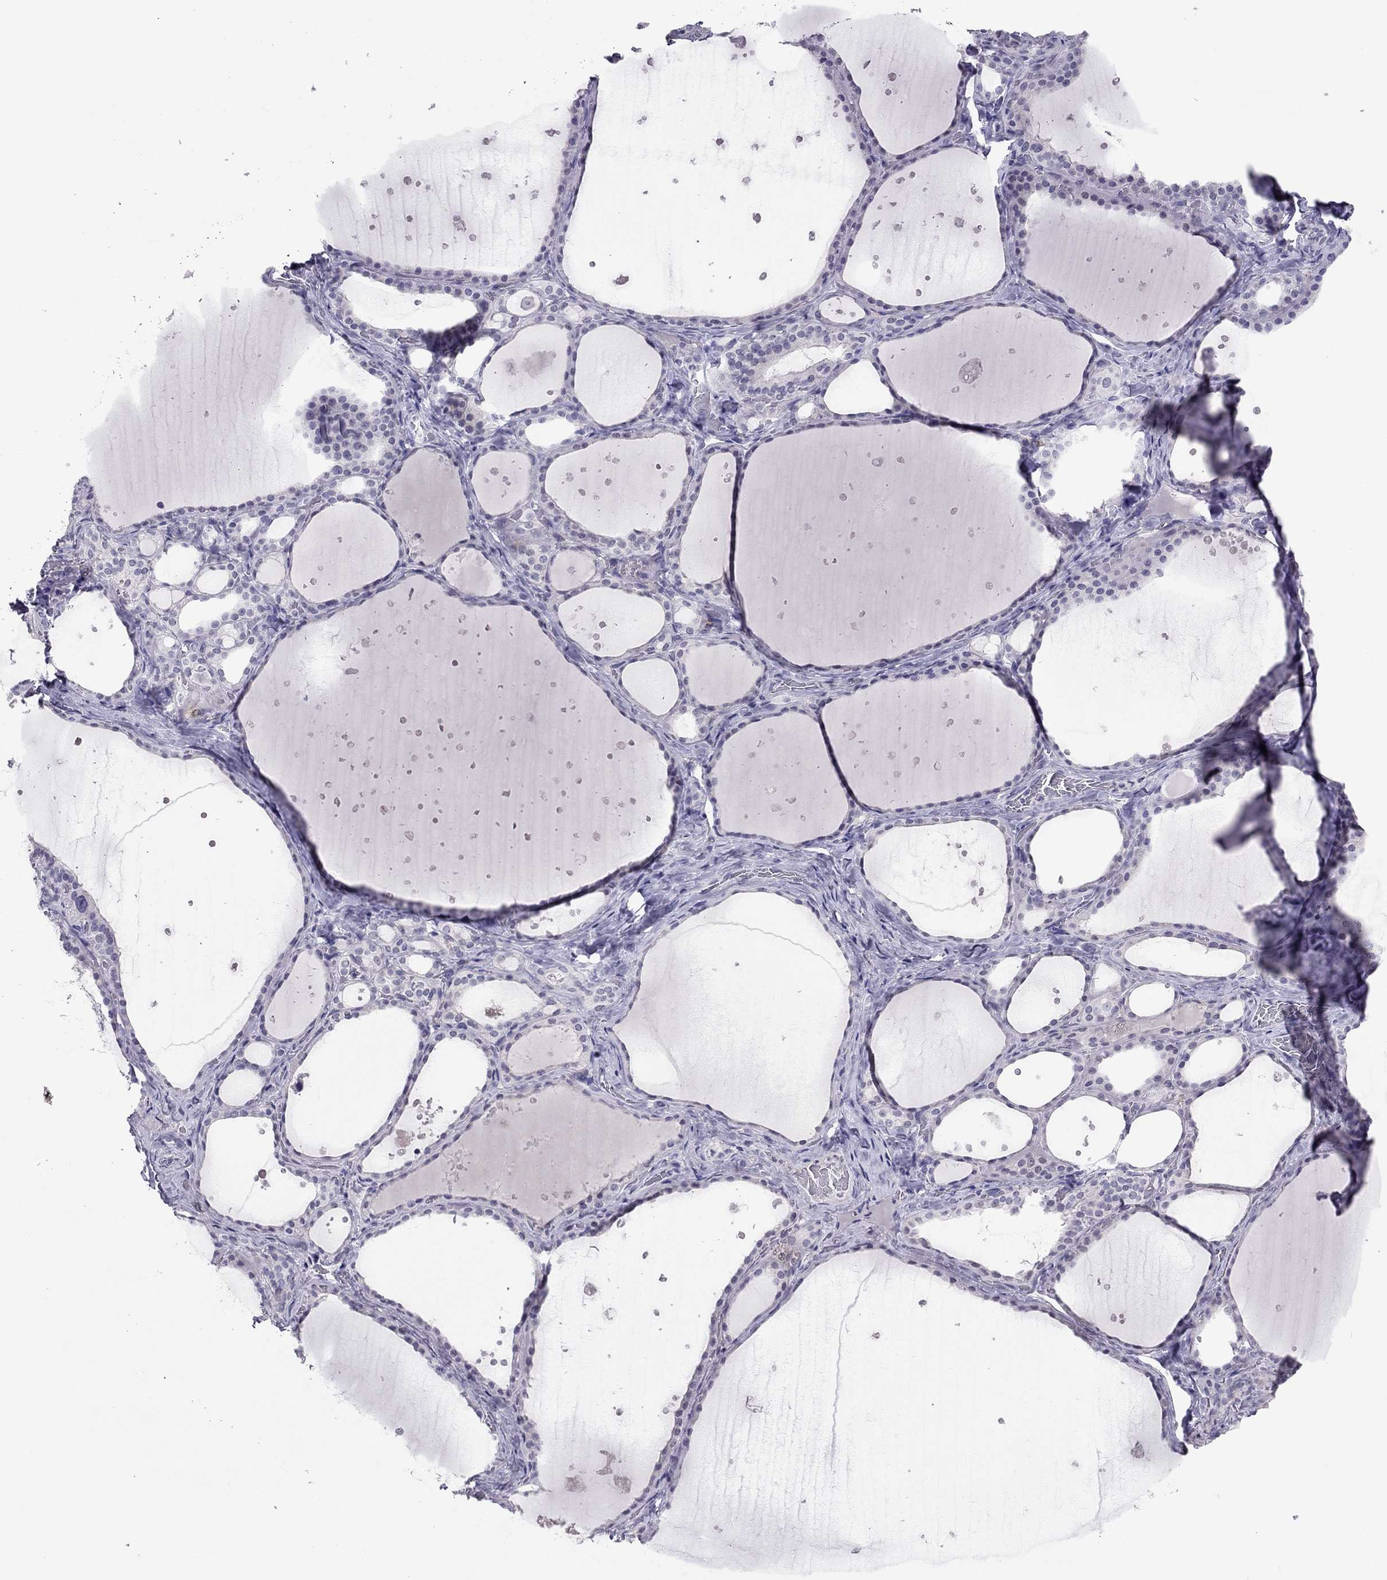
{"staining": {"intensity": "negative", "quantity": "none", "location": "none"}, "tissue": "thyroid gland", "cell_type": "Glandular cells", "image_type": "normal", "snomed": [{"axis": "morphology", "description": "Normal tissue, NOS"}, {"axis": "topography", "description": "Thyroid gland"}], "caption": "IHC of normal thyroid gland demonstrates no expression in glandular cells.", "gene": "RGS8", "patient": {"sex": "male", "age": 63}}